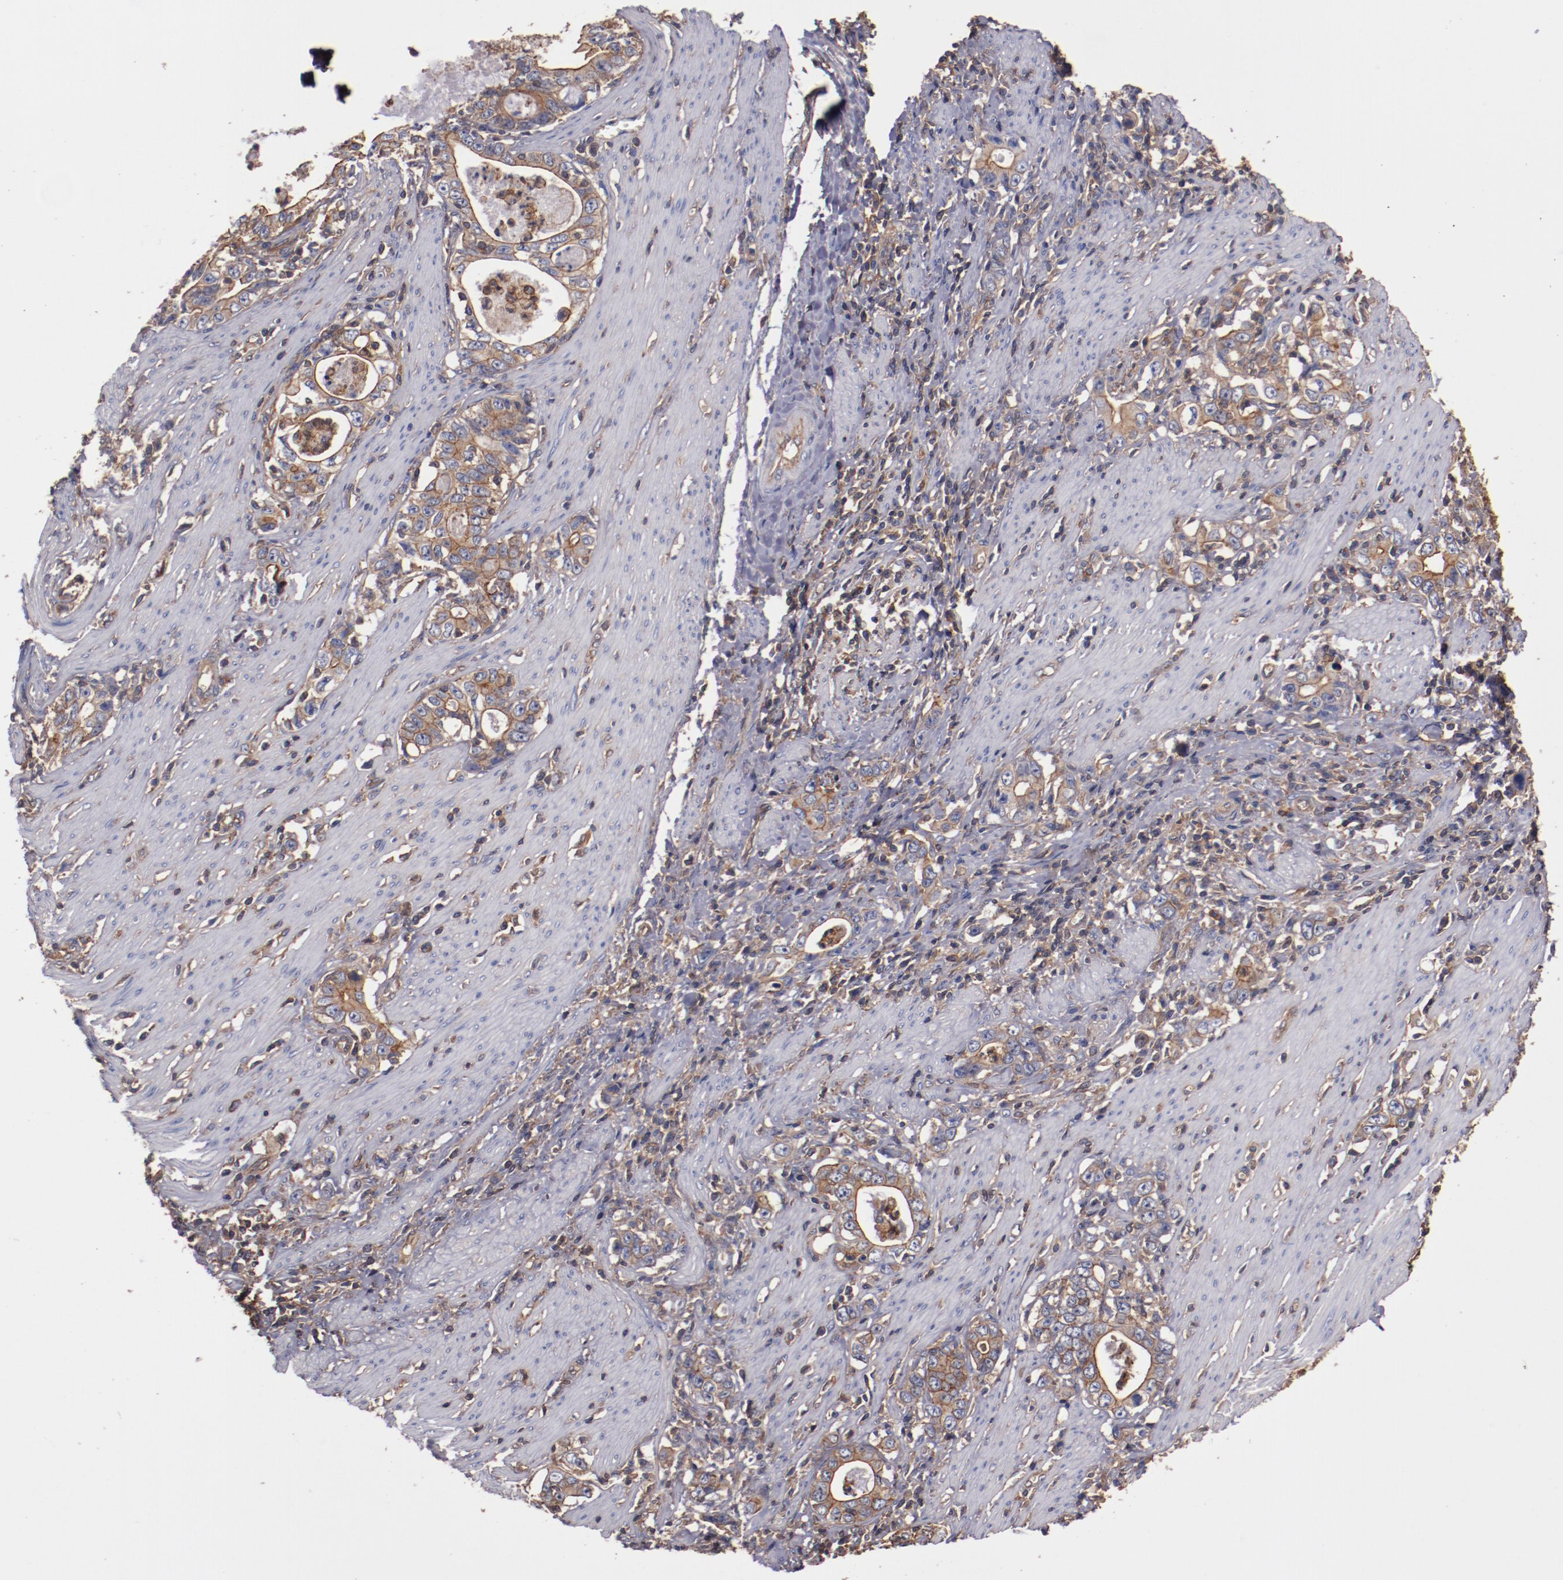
{"staining": {"intensity": "moderate", "quantity": ">75%", "location": "cytoplasmic/membranous"}, "tissue": "stomach cancer", "cell_type": "Tumor cells", "image_type": "cancer", "snomed": [{"axis": "morphology", "description": "Adenocarcinoma, NOS"}, {"axis": "topography", "description": "Stomach, lower"}], "caption": "Stomach cancer (adenocarcinoma) tissue exhibits moderate cytoplasmic/membranous staining in about >75% of tumor cells", "gene": "TMOD3", "patient": {"sex": "female", "age": 72}}